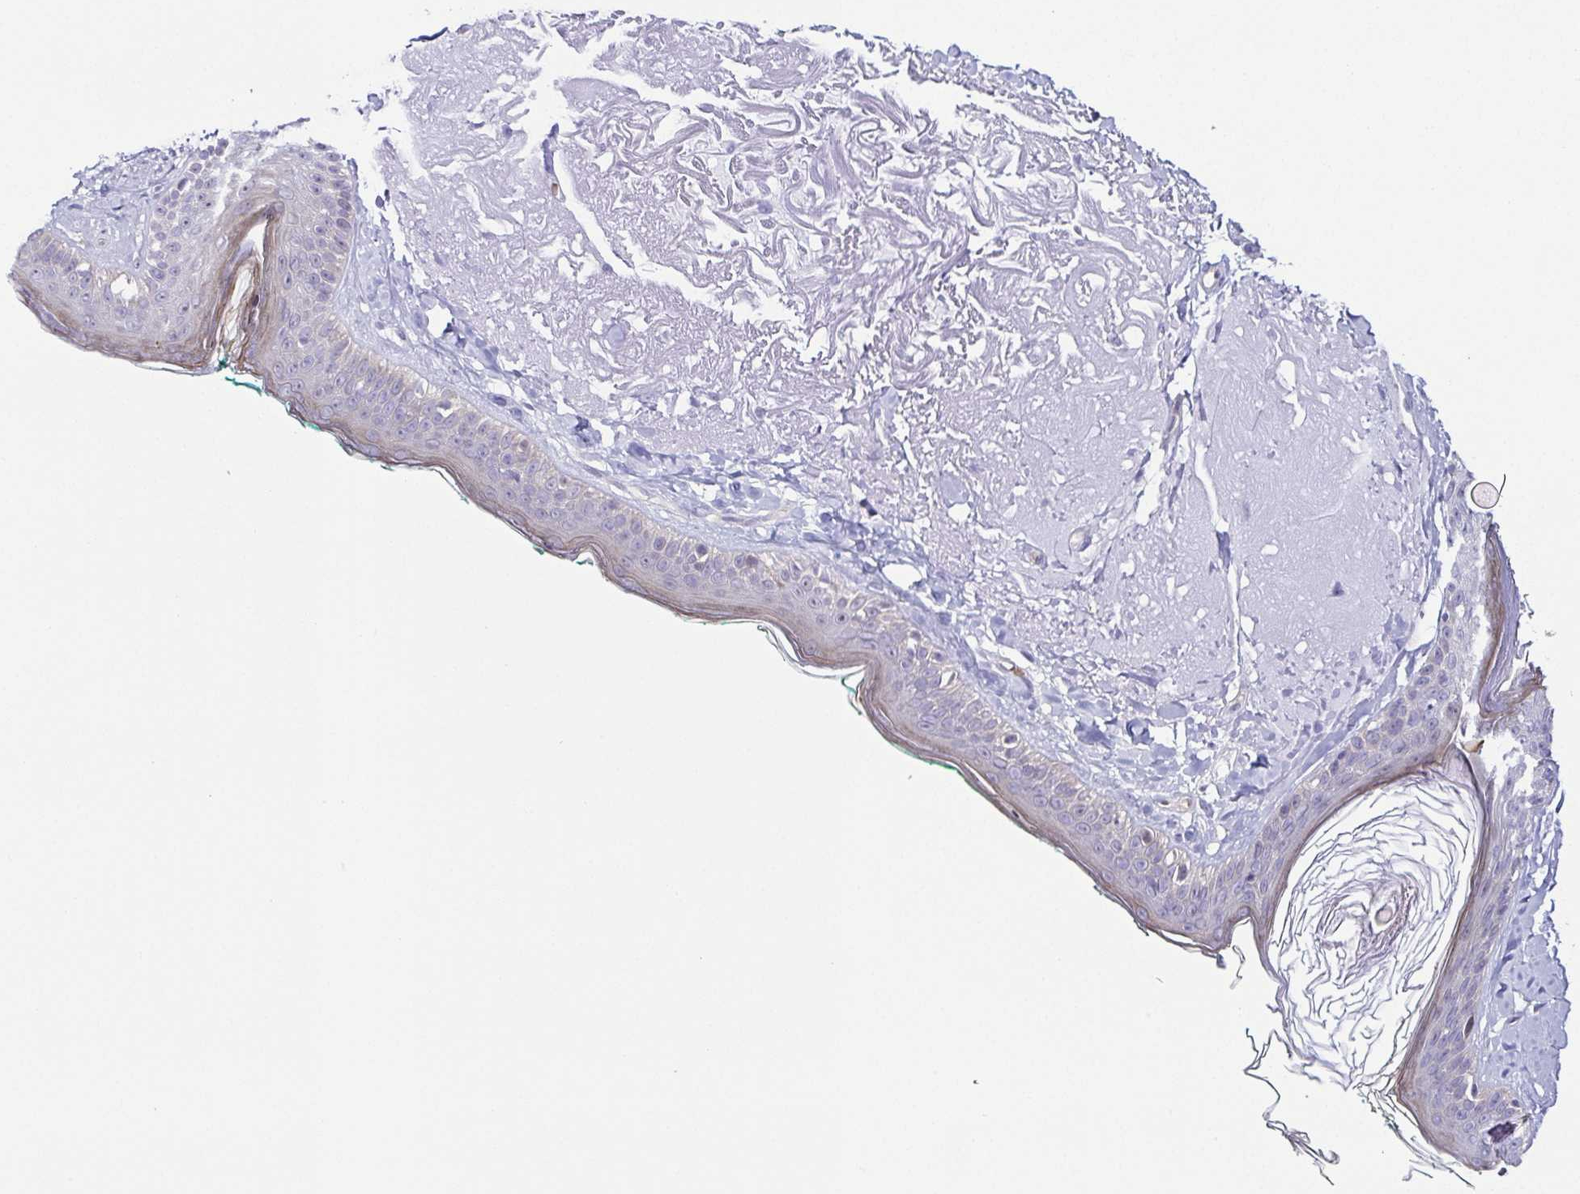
{"staining": {"intensity": "negative", "quantity": "none", "location": "none"}, "tissue": "skin", "cell_type": "Fibroblasts", "image_type": "normal", "snomed": [{"axis": "morphology", "description": "Normal tissue, NOS"}, {"axis": "topography", "description": "Skin"}], "caption": "A high-resolution image shows IHC staining of benign skin, which demonstrates no significant positivity in fibroblasts.", "gene": "FAM162B", "patient": {"sex": "male", "age": 73}}